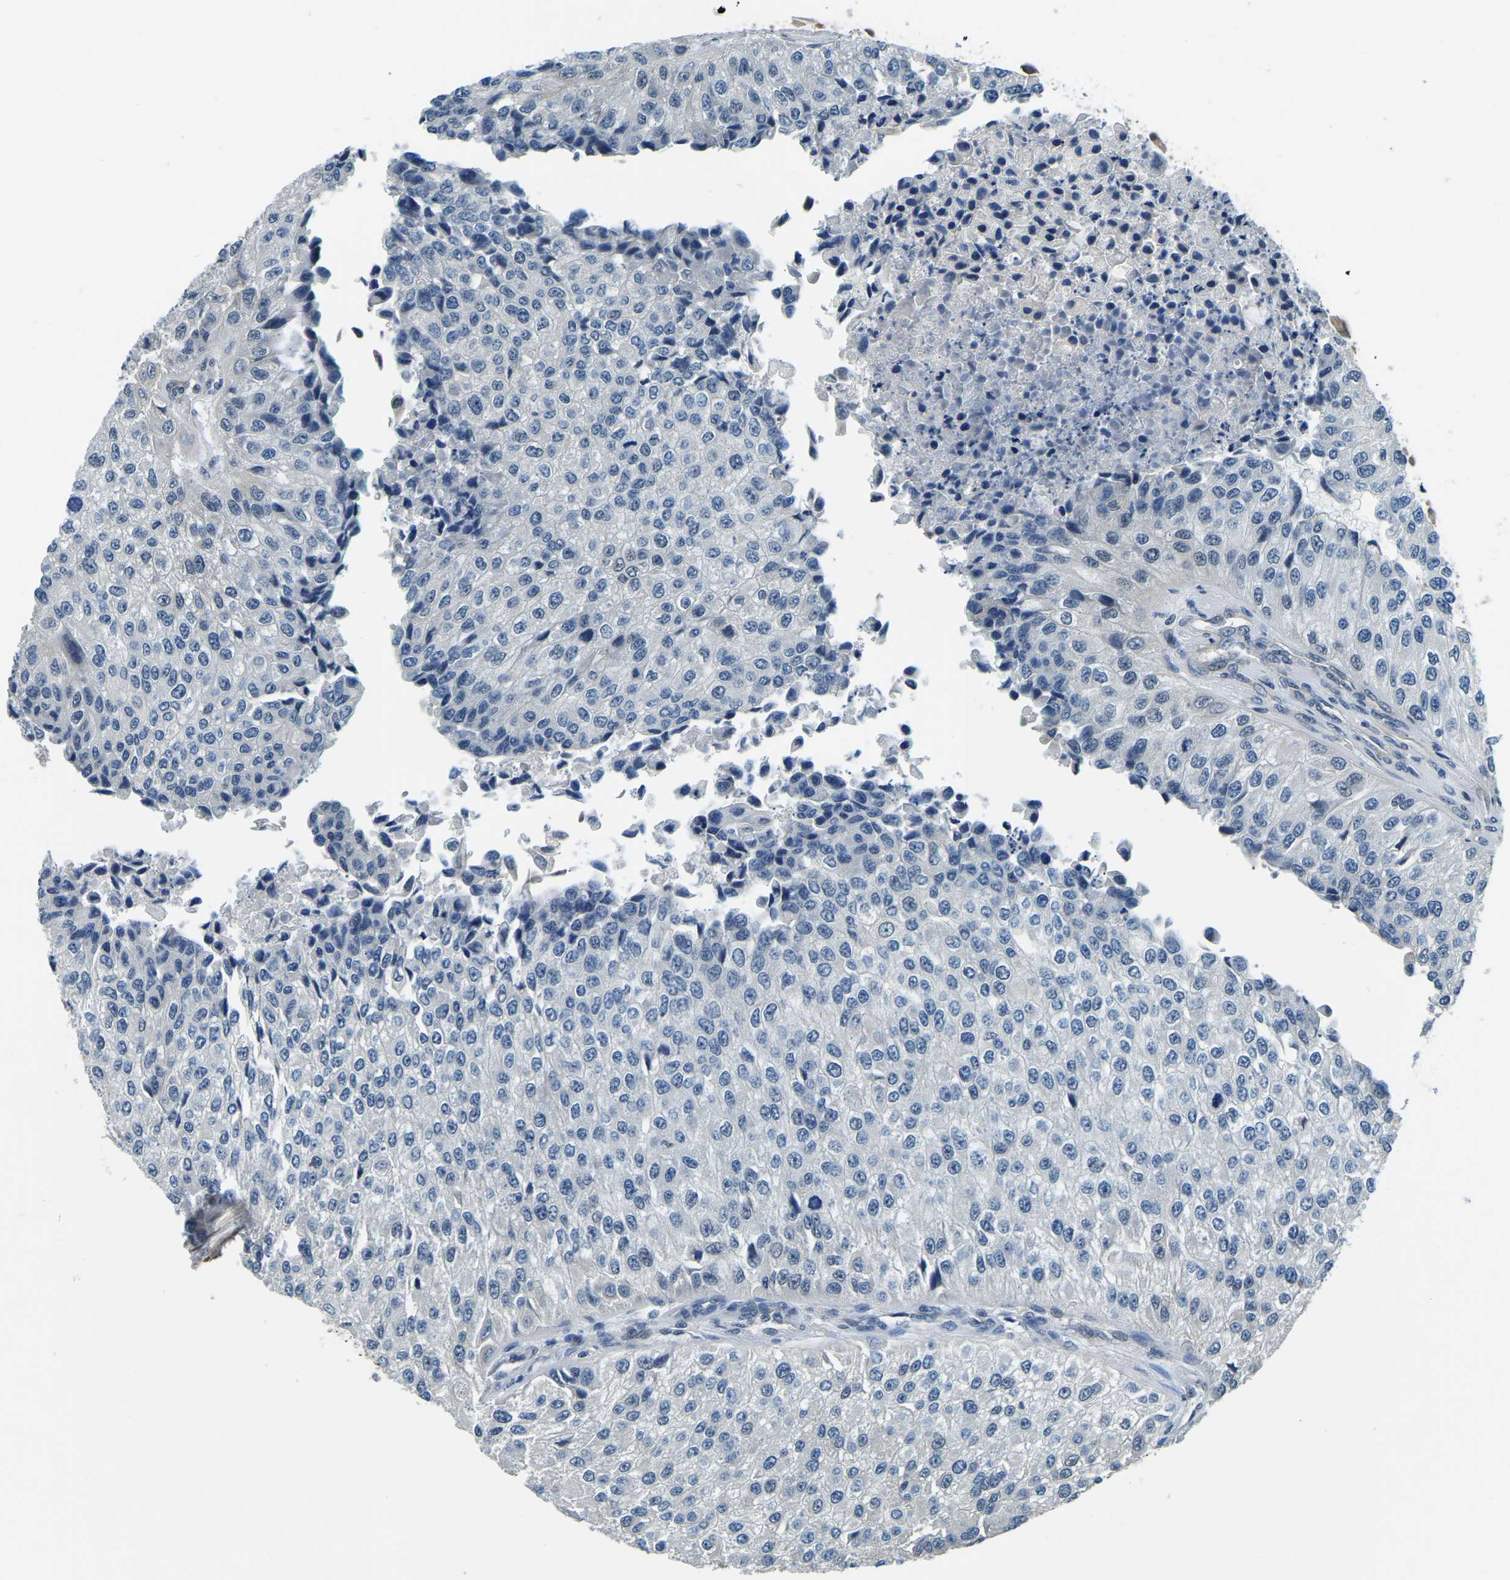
{"staining": {"intensity": "negative", "quantity": "none", "location": "none"}, "tissue": "urothelial cancer", "cell_type": "Tumor cells", "image_type": "cancer", "snomed": [{"axis": "morphology", "description": "Urothelial carcinoma, High grade"}, {"axis": "topography", "description": "Kidney"}, {"axis": "topography", "description": "Urinary bladder"}], "caption": "An IHC micrograph of high-grade urothelial carcinoma is shown. There is no staining in tumor cells of high-grade urothelial carcinoma.", "gene": "ING2", "patient": {"sex": "male", "age": 77}}